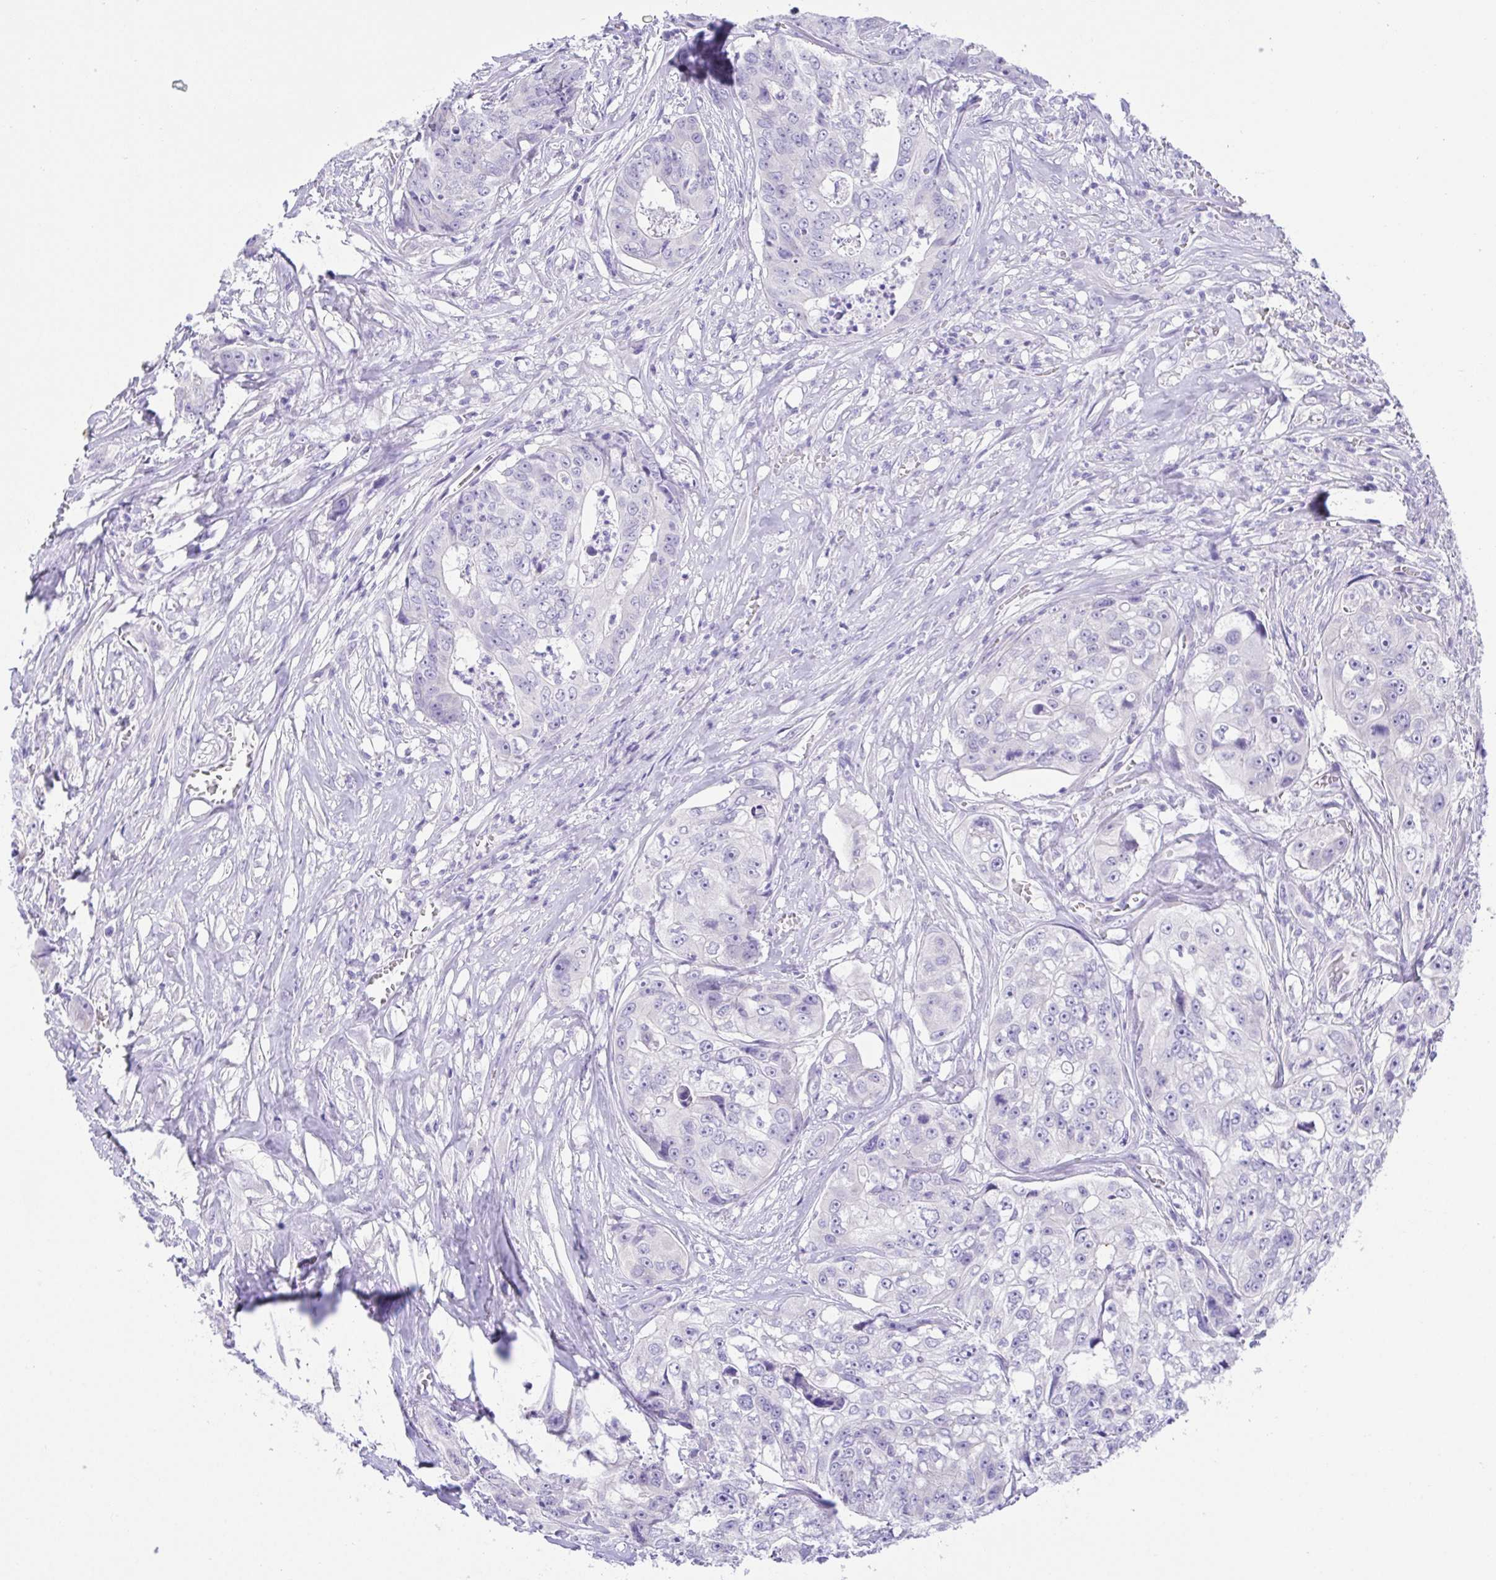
{"staining": {"intensity": "negative", "quantity": "none", "location": "none"}, "tissue": "colorectal cancer", "cell_type": "Tumor cells", "image_type": "cancer", "snomed": [{"axis": "morphology", "description": "Adenocarcinoma, NOS"}, {"axis": "topography", "description": "Rectum"}], "caption": "High power microscopy image of an immunohistochemistry (IHC) photomicrograph of colorectal cancer (adenocarcinoma), revealing no significant positivity in tumor cells.", "gene": "LUZP4", "patient": {"sex": "female", "age": 62}}